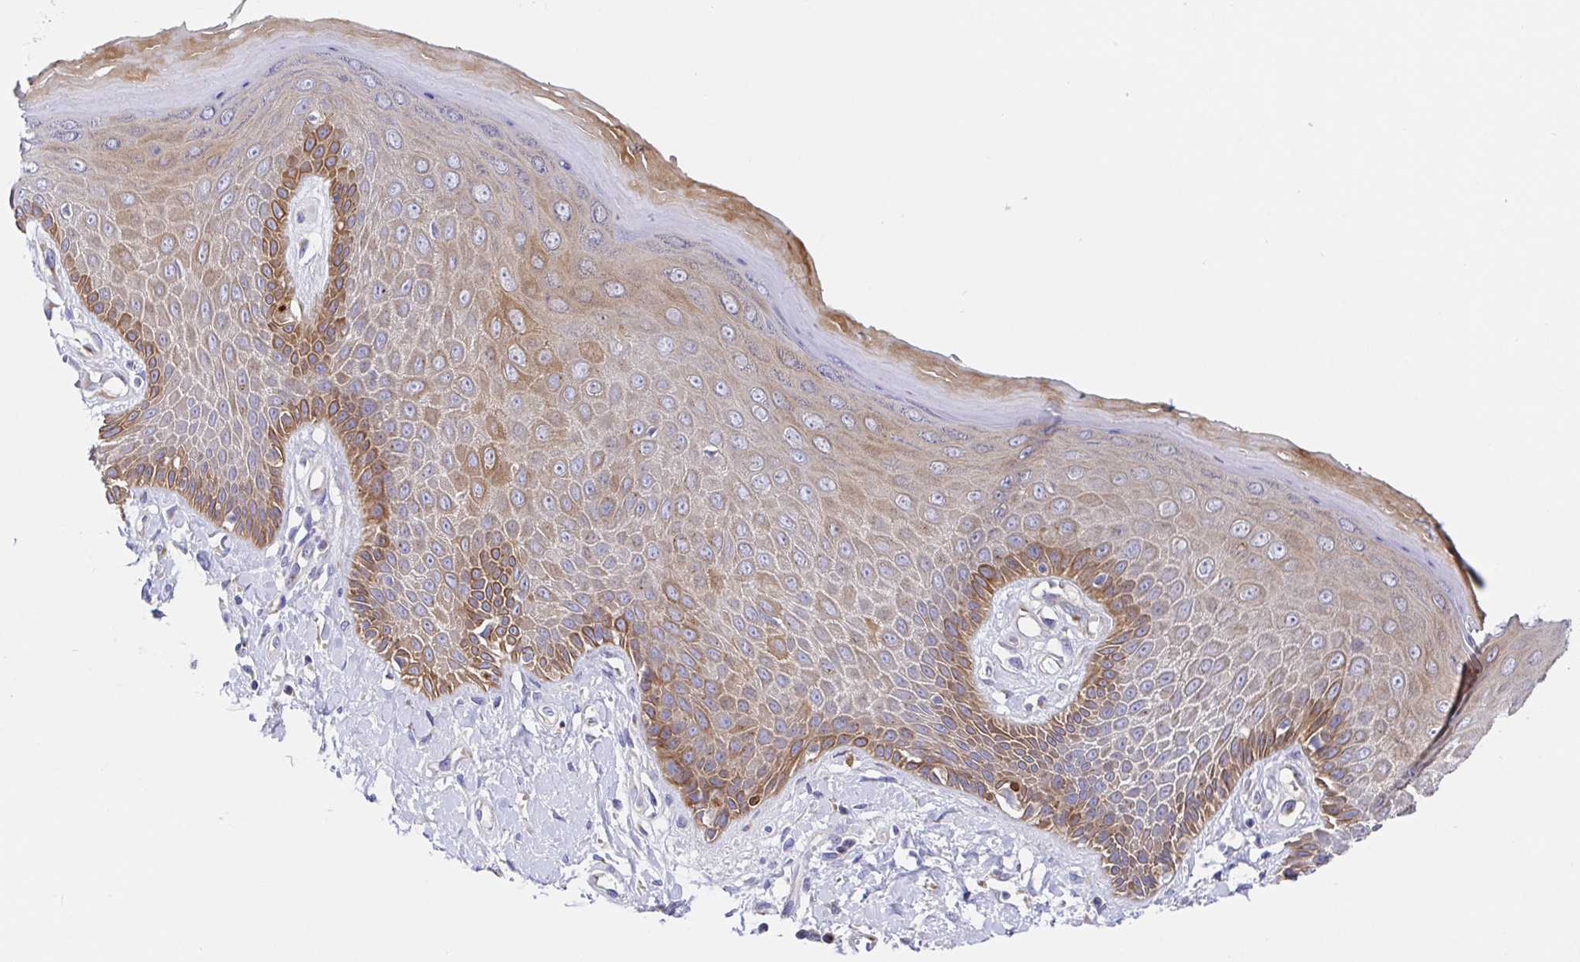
{"staining": {"intensity": "strong", "quantity": "25%-75%", "location": "cytoplasmic/membranous"}, "tissue": "skin", "cell_type": "Epidermal cells", "image_type": "normal", "snomed": [{"axis": "morphology", "description": "Normal tissue, NOS"}, {"axis": "topography", "description": "Anal"}, {"axis": "topography", "description": "Peripheral nerve tissue"}], "caption": "A high amount of strong cytoplasmic/membranous positivity is identified in about 25%-75% of epidermal cells in normal skin. Using DAB (brown) and hematoxylin (blue) stains, captured at high magnification using brightfield microscopy.", "gene": "GOLGA1", "patient": {"sex": "male", "age": 78}}